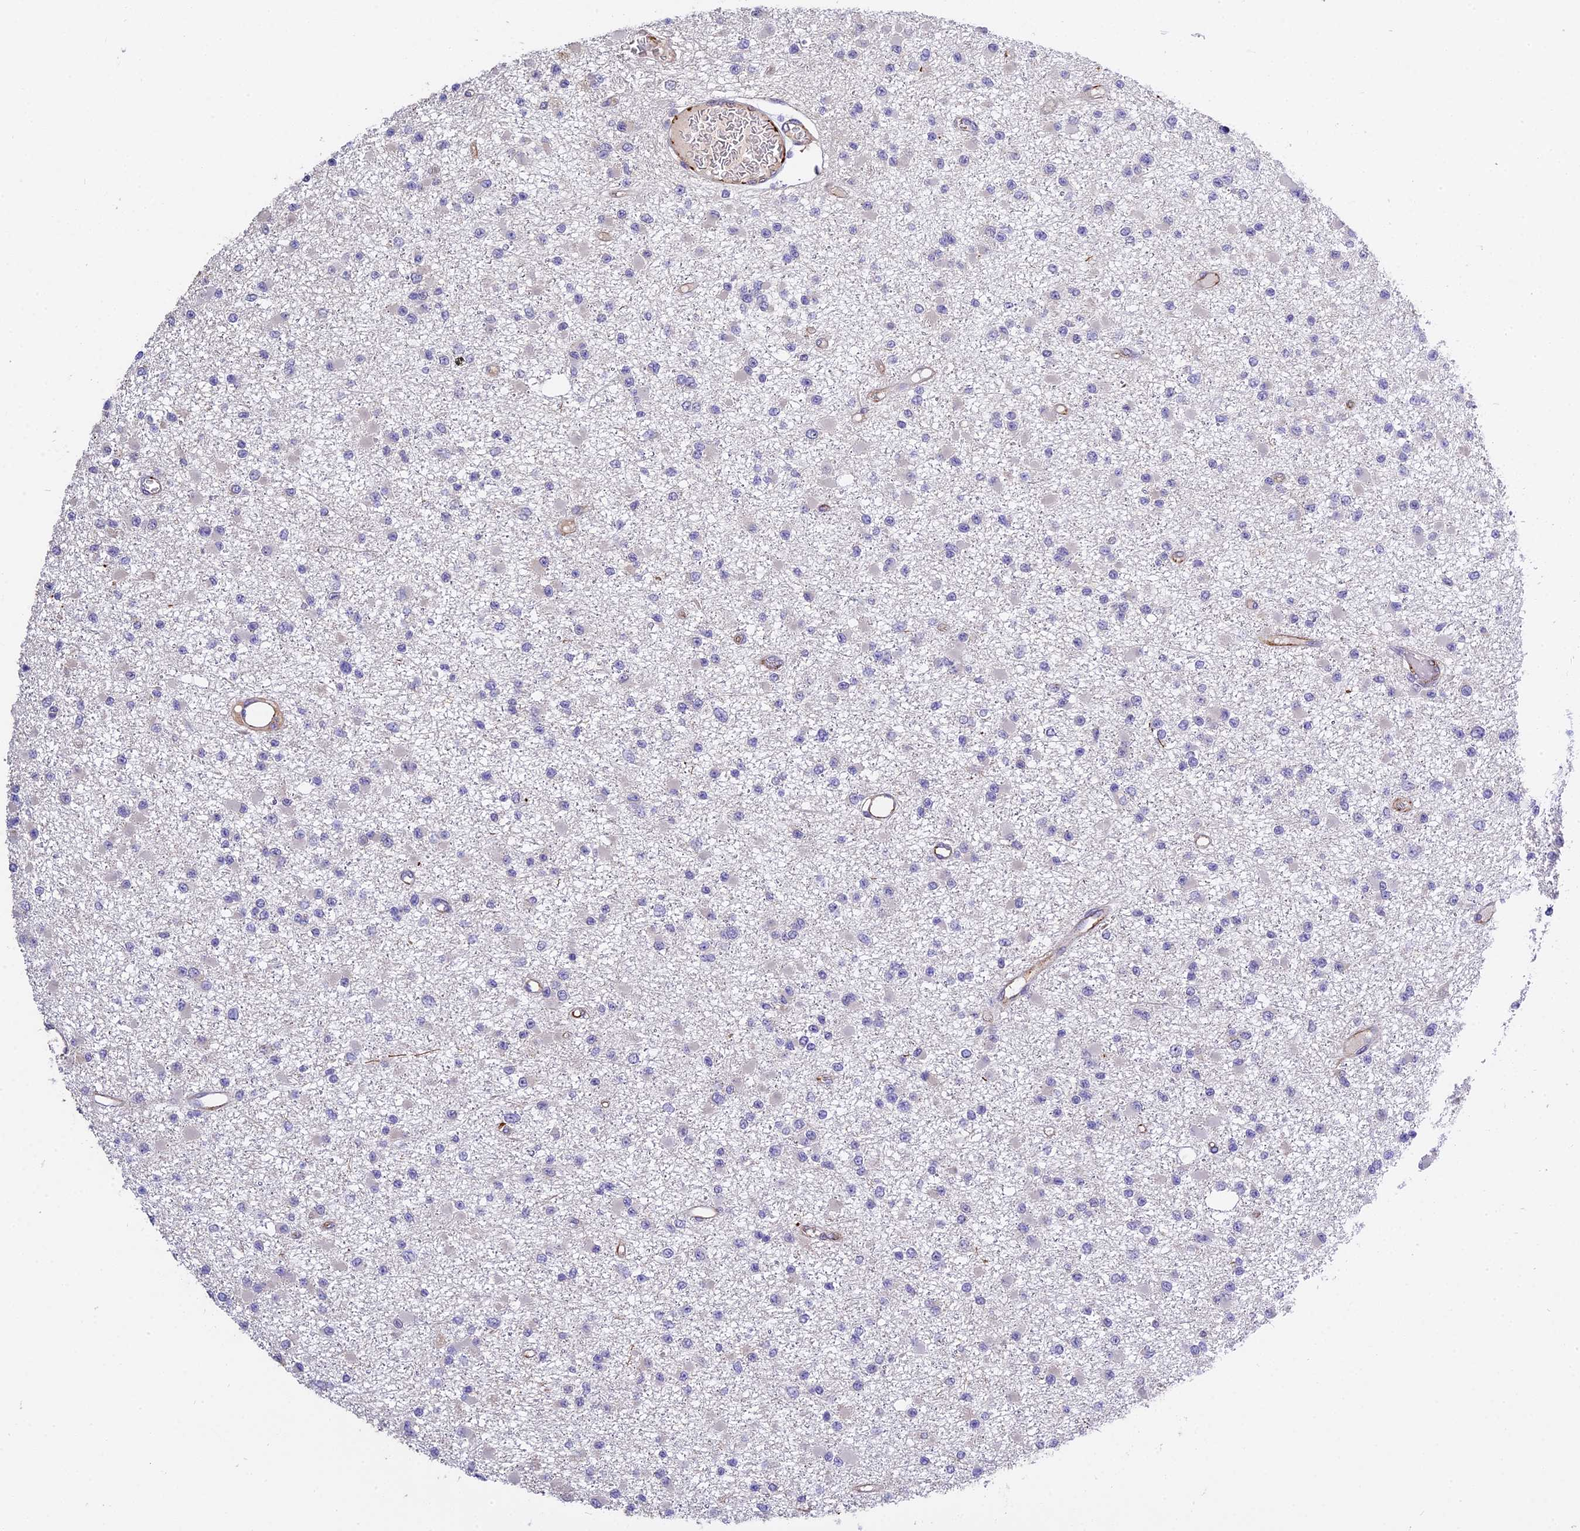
{"staining": {"intensity": "negative", "quantity": "none", "location": "none"}, "tissue": "glioma", "cell_type": "Tumor cells", "image_type": "cancer", "snomed": [{"axis": "morphology", "description": "Glioma, malignant, Low grade"}, {"axis": "topography", "description": "Brain"}], "caption": "A micrograph of human glioma is negative for staining in tumor cells.", "gene": "MFSD2A", "patient": {"sex": "female", "age": 22}}